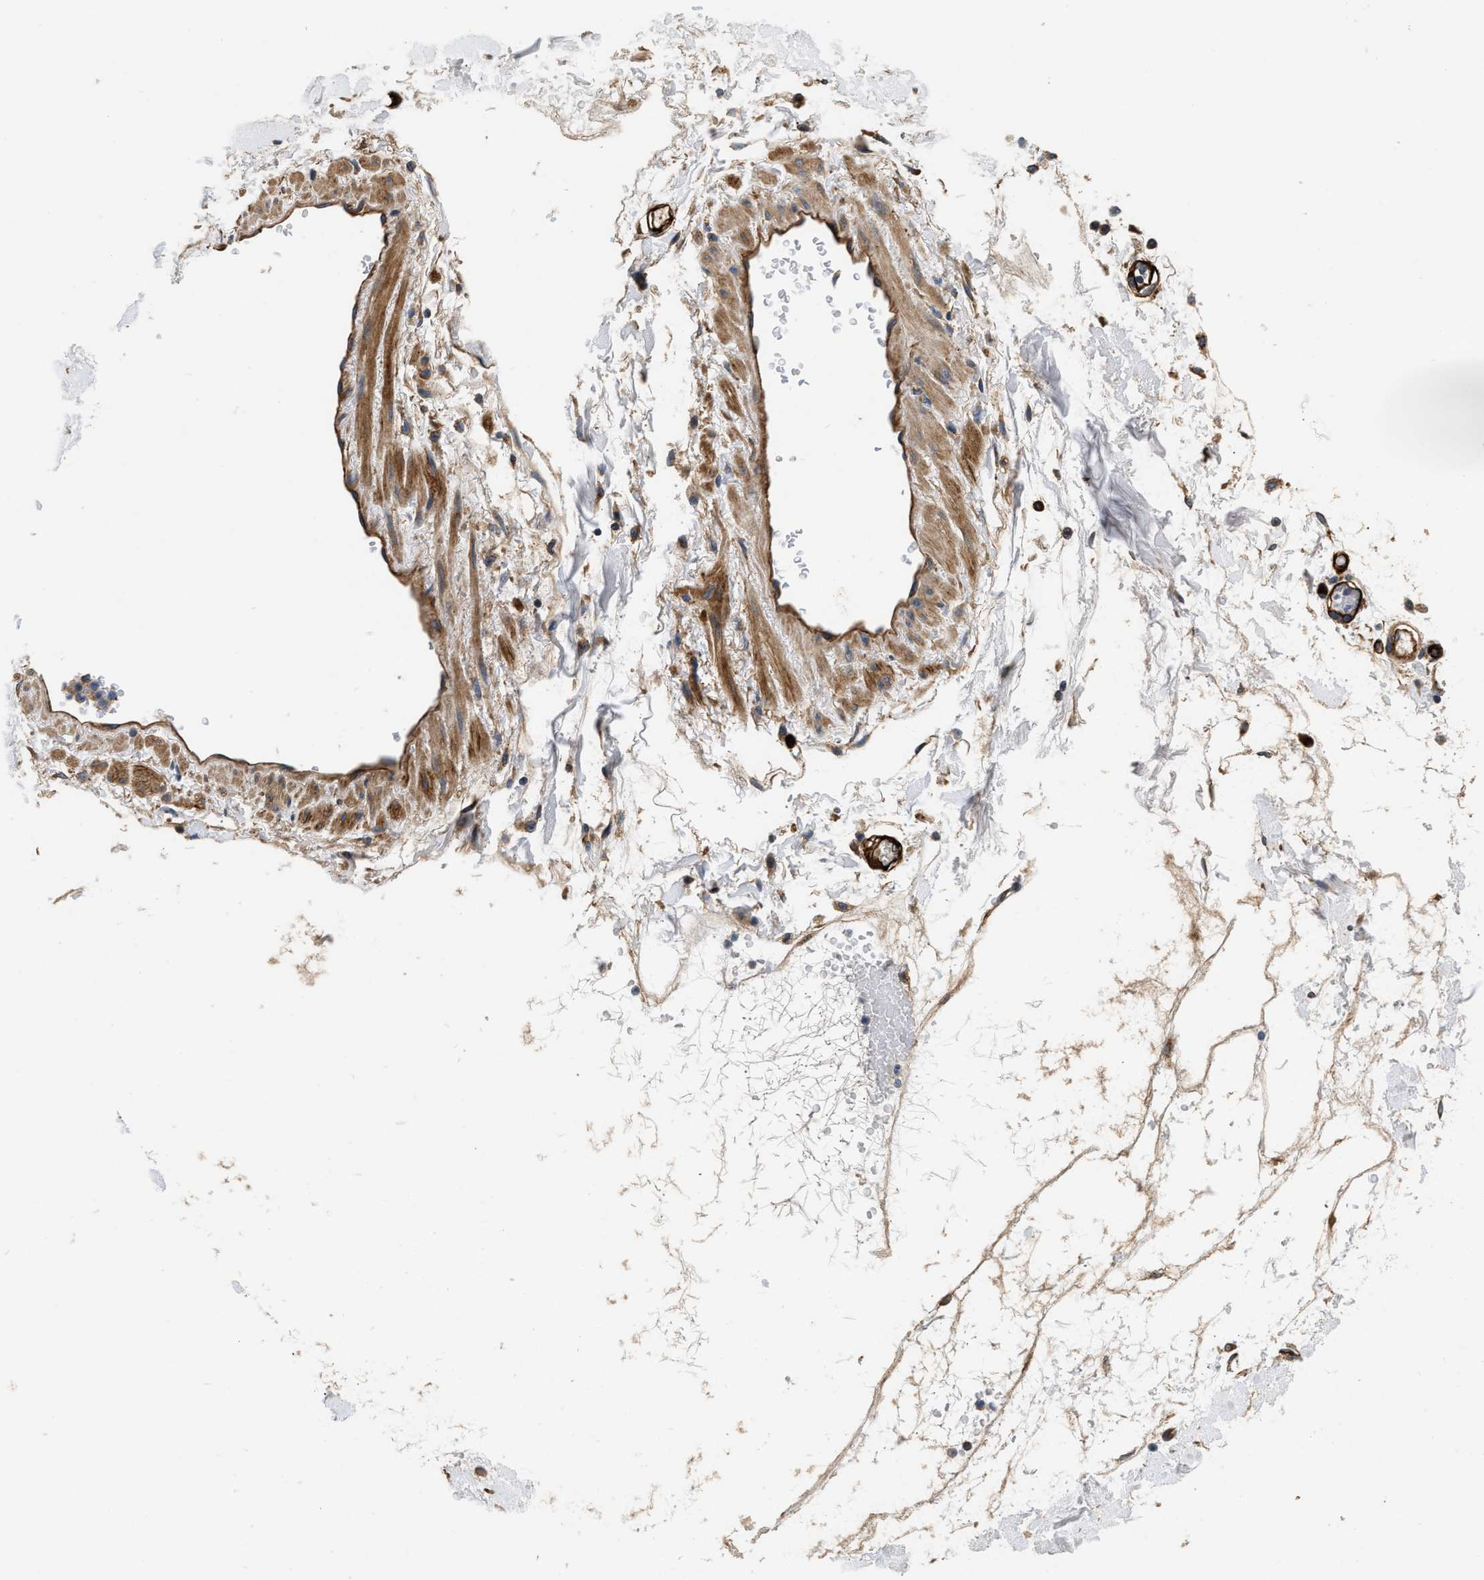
{"staining": {"intensity": "moderate", "quantity": ">75%", "location": "cytoplasmic/membranous"}, "tissue": "adipose tissue", "cell_type": "Adipocytes", "image_type": "normal", "snomed": [{"axis": "morphology", "description": "Normal tissue, NOS"}, {"axis": "morphology", "description": "Adenocarcinoma, NOS"}, {"axis": "topography", "description": "Duodenum"}, {"axis": "topography", "description": "Peripheral nerve tissue"}], "caption": "Immunohistochemistry (IHC) of benign adipose tissue displays medium levels of moderate cytoplasmic/membranous staining in about >75% of adipocytes. (IHC, brightfield microscopy, high magnification).", "gene": "NME6", "patient": {"sex": "female", "age": 60}}